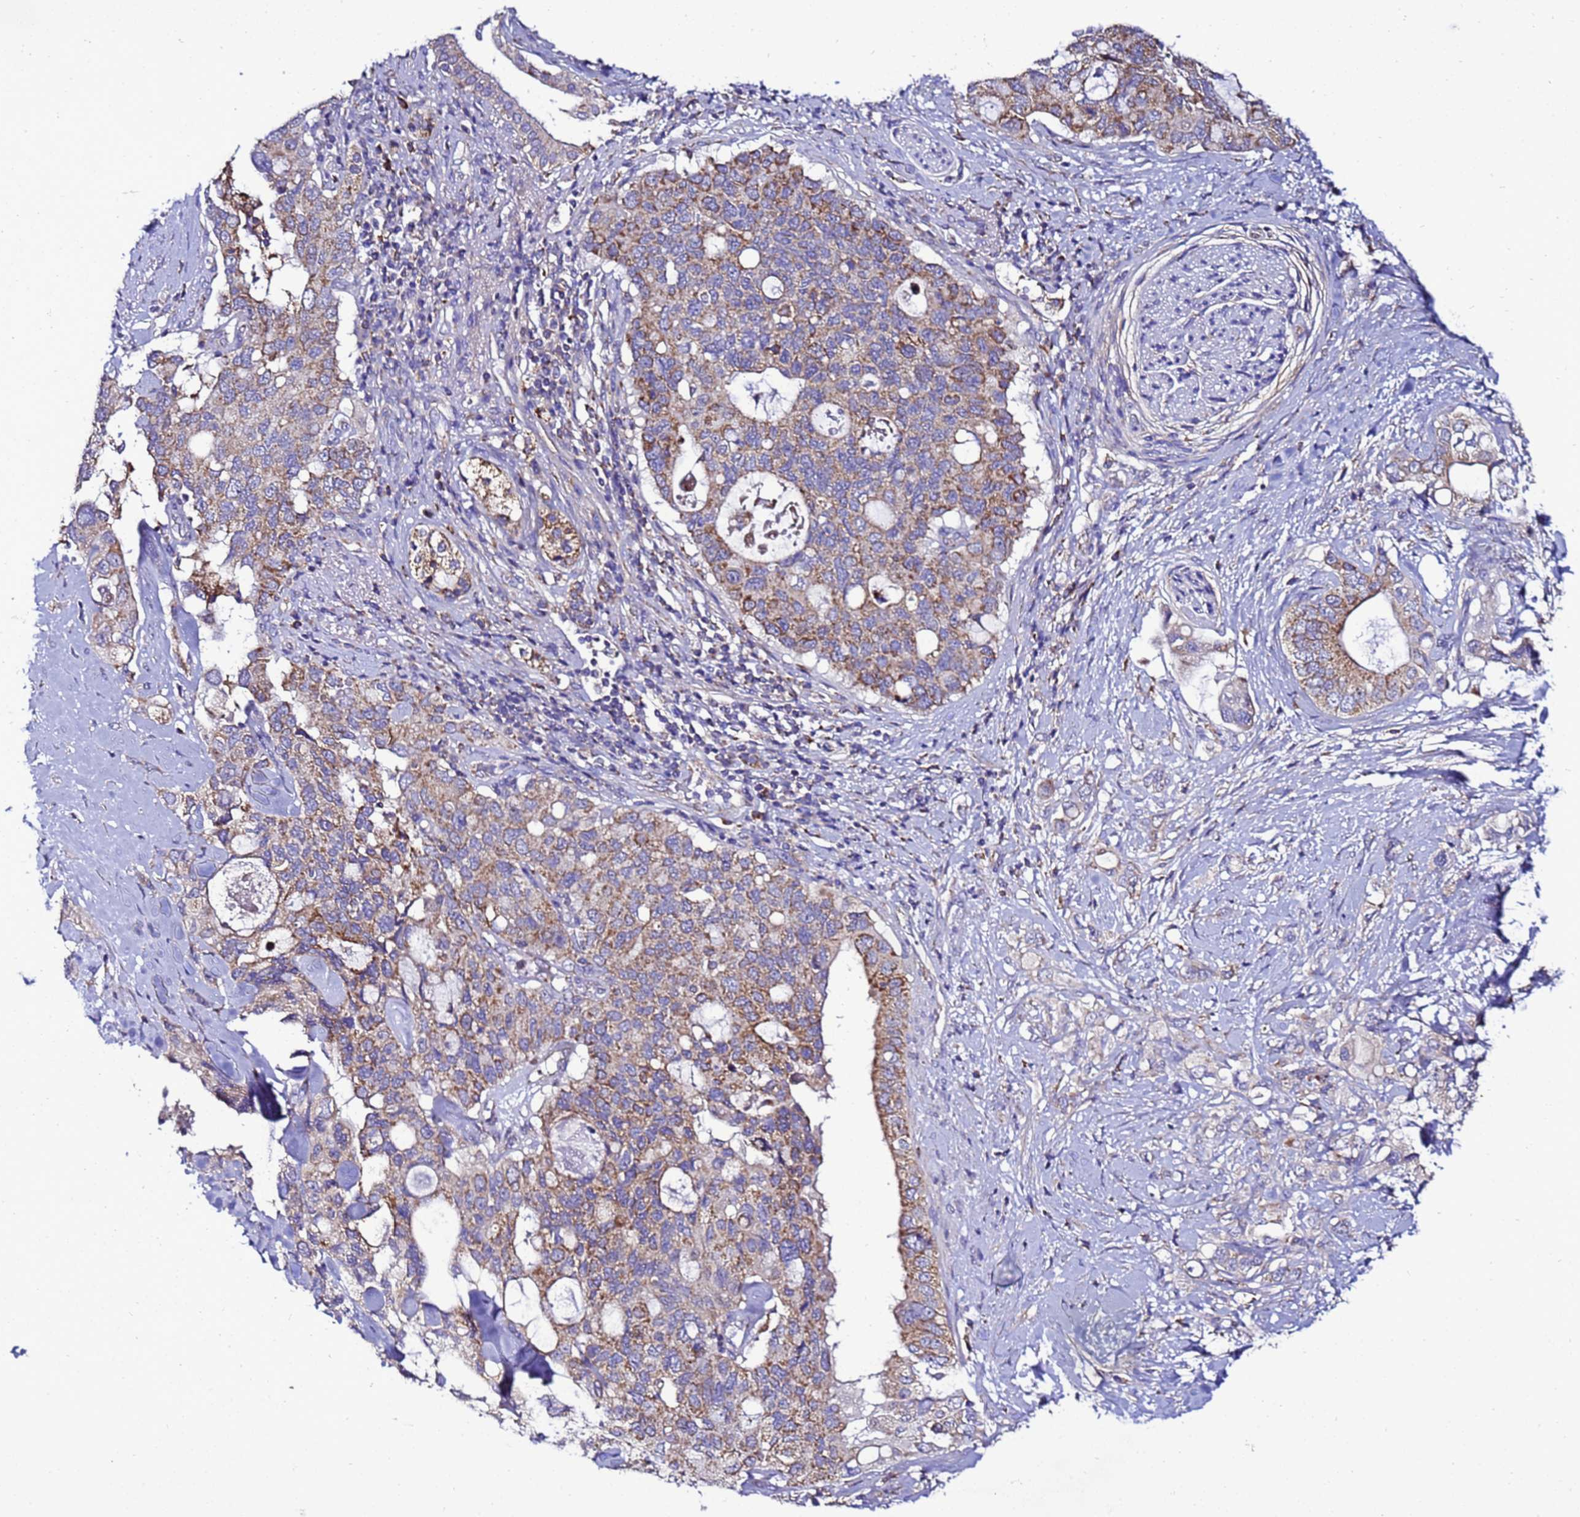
{"staining": {"intensity": "moderate", "quantity": "25%-75%", "location": "cytoplasmic/membranous"}, "tissue": "pancreatic cancer", "cell_type": "Tumor cells", "image_type": "cancer", "snomed": [{"axis": "morphology", "description": "Adenocarcinoma, NOS"}, {"axis": "topography", "description": "Pancreas"}], "caption": "A brown stain shows moderate cytoplasmic/membranous positivity of a protein in human adenocarcinoma (pancreatic) tumor cells. The staining was performed using DAB to visualize the protein expression in brown, while the nuclei were stained in blue with hematoxylin (Magnification: 20x).", "gene": "HIGD2A", "patient": {"sex": "female", "age": 56}}